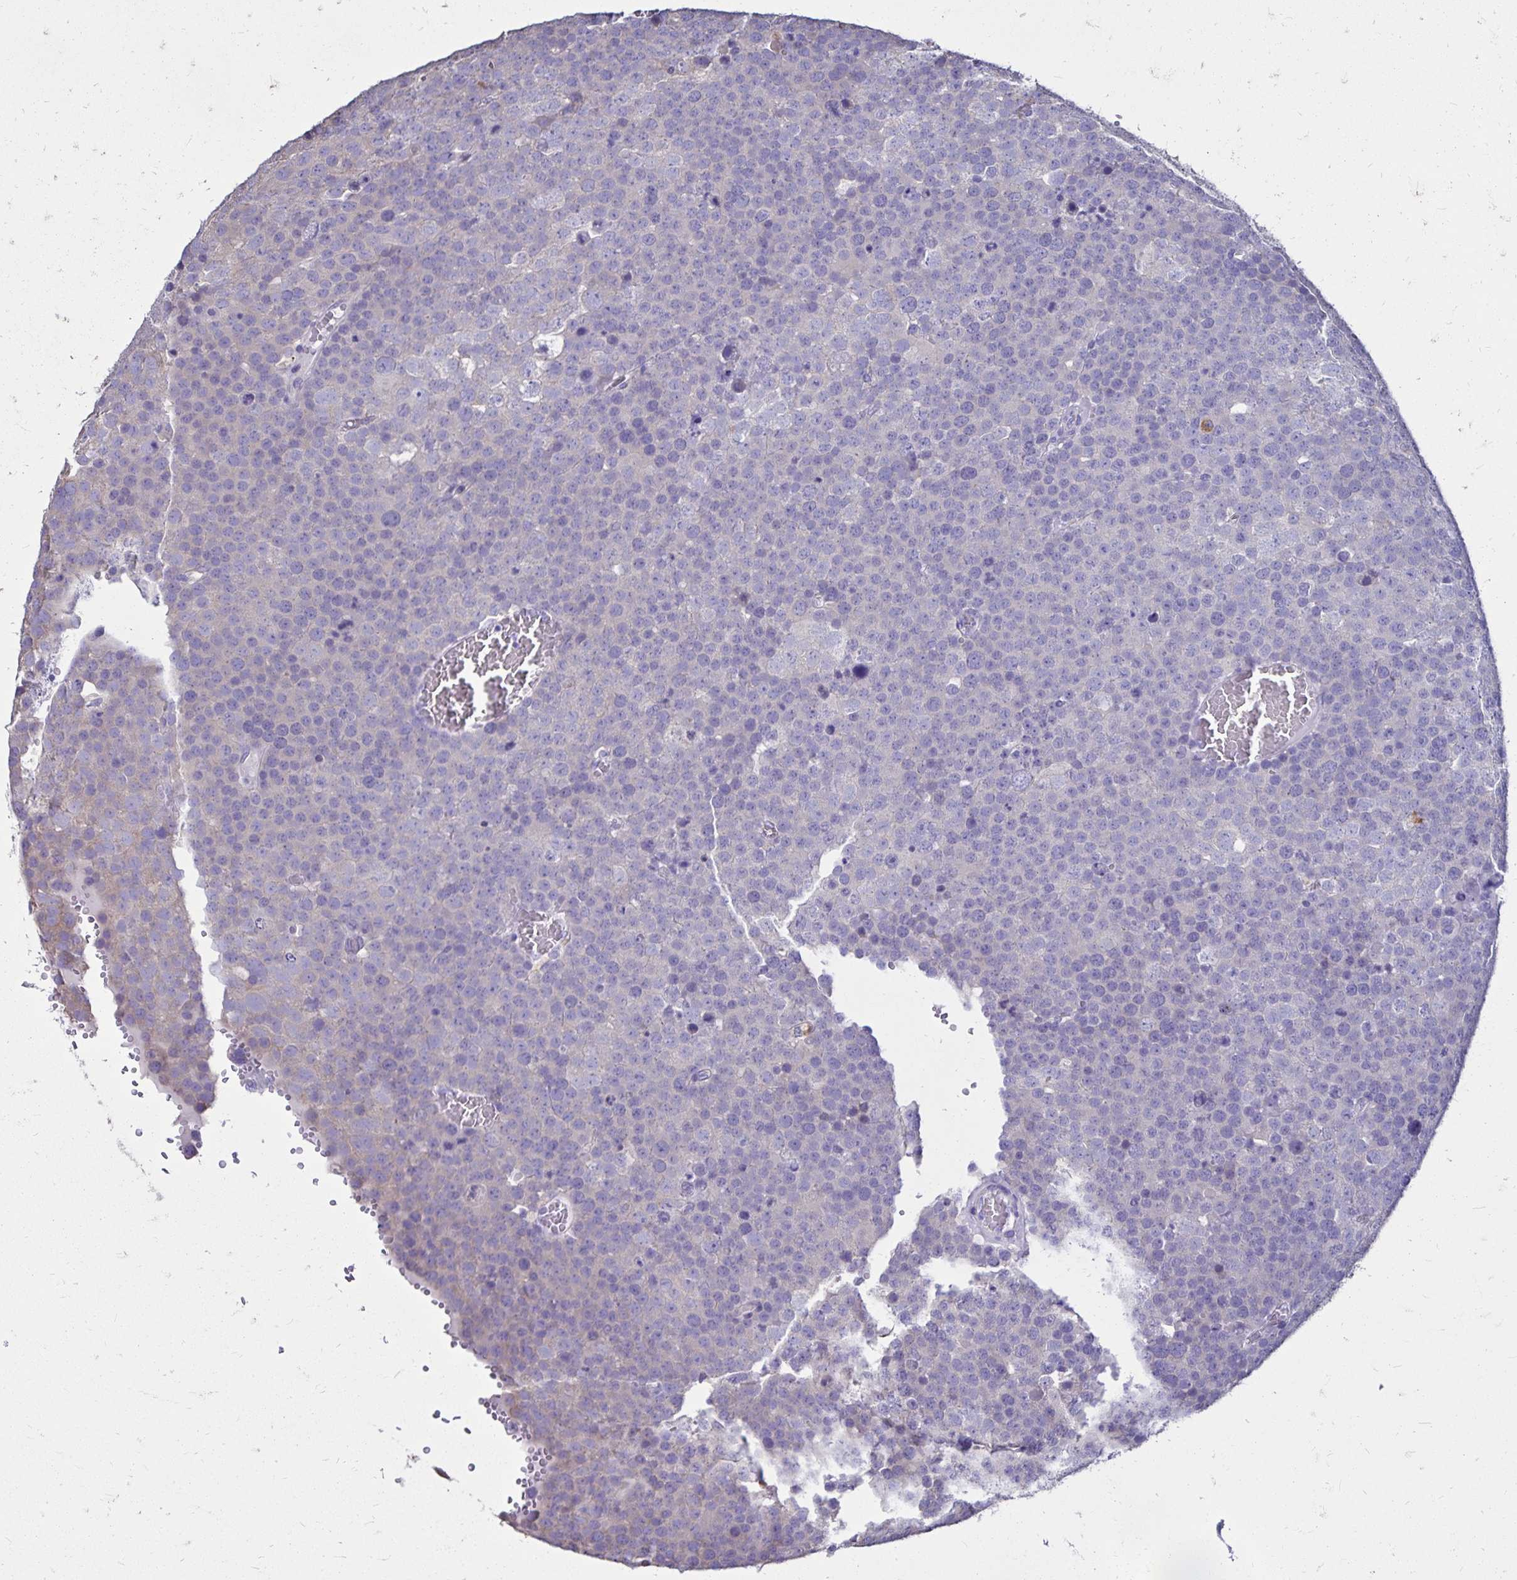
{"staining": {"intensity": "negative", "quantity": "none", "location": "none"}, "tissue": "testis cancer", "cell_type": "Tumor cells", "image_type": "cancer", "snomed": [{"axis": "morphology", "description": "Seminoma, NOS"}, {"axis": "topography", "description": "Testis"}], "caption": "A high-resolution photomicrograph shows IHC staining of testis cancer, which exhibits no significant expression in tumor cells.", "gene": "EVPL", "patient": {"sex": "male", "age": 71}}